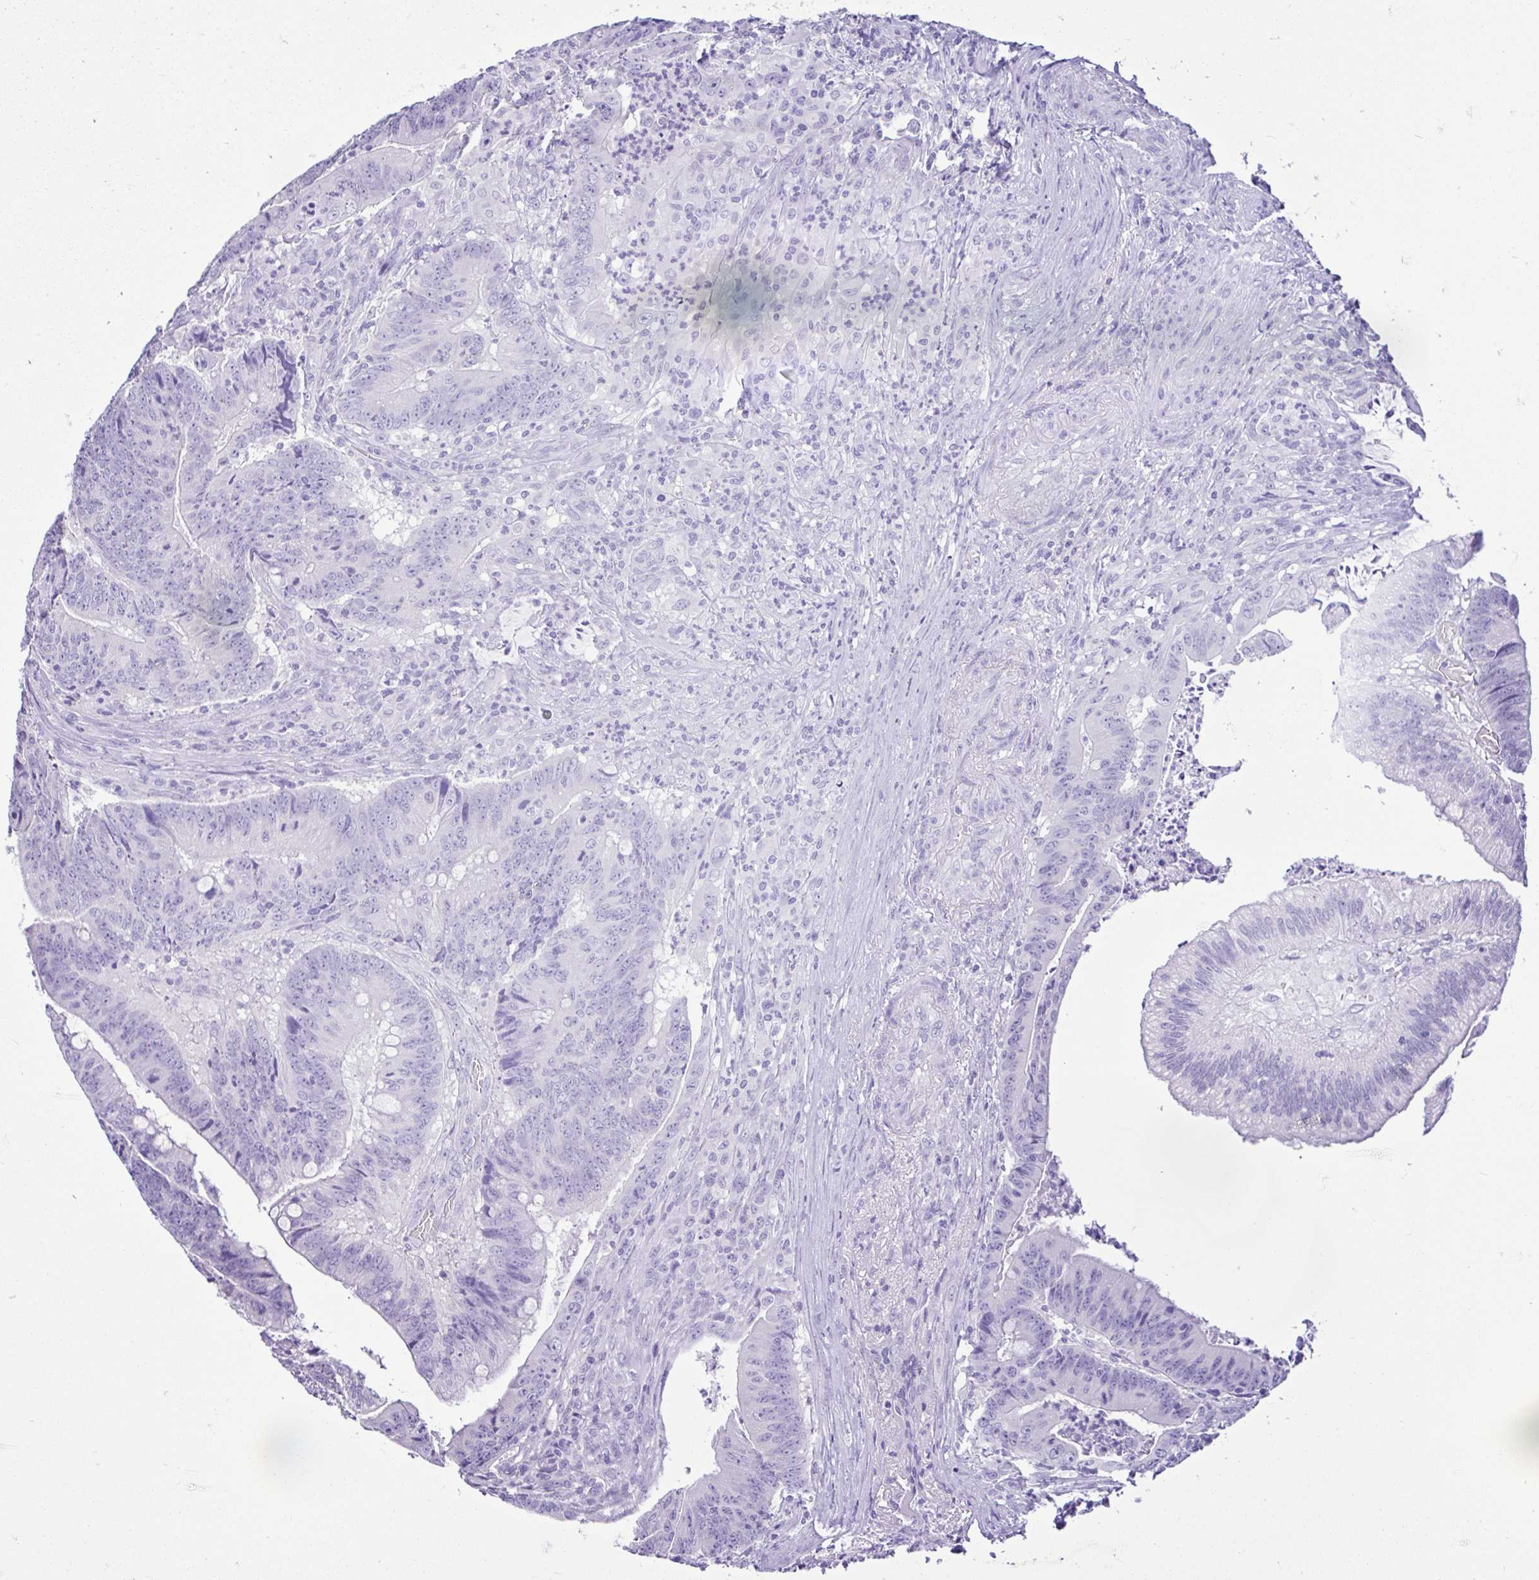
{"staining": {"intensity": "negative", "quantity": "none", "location": "none"}, "tissue": "colorectal cancer", "cell_type": "Tumor cells", "image_type": "cancer", "snomed": [{"axis": "morphology", "description": "Adenocarcinoma, NOS"}, {"axis": "topography", "description": "Colon"}], "caption": "Immunohistochemistry of colorectal cancer shows no positivity in tumor cells.", "gene": "CYP19A1", "patient": {"sex": "female", "age": 87}}